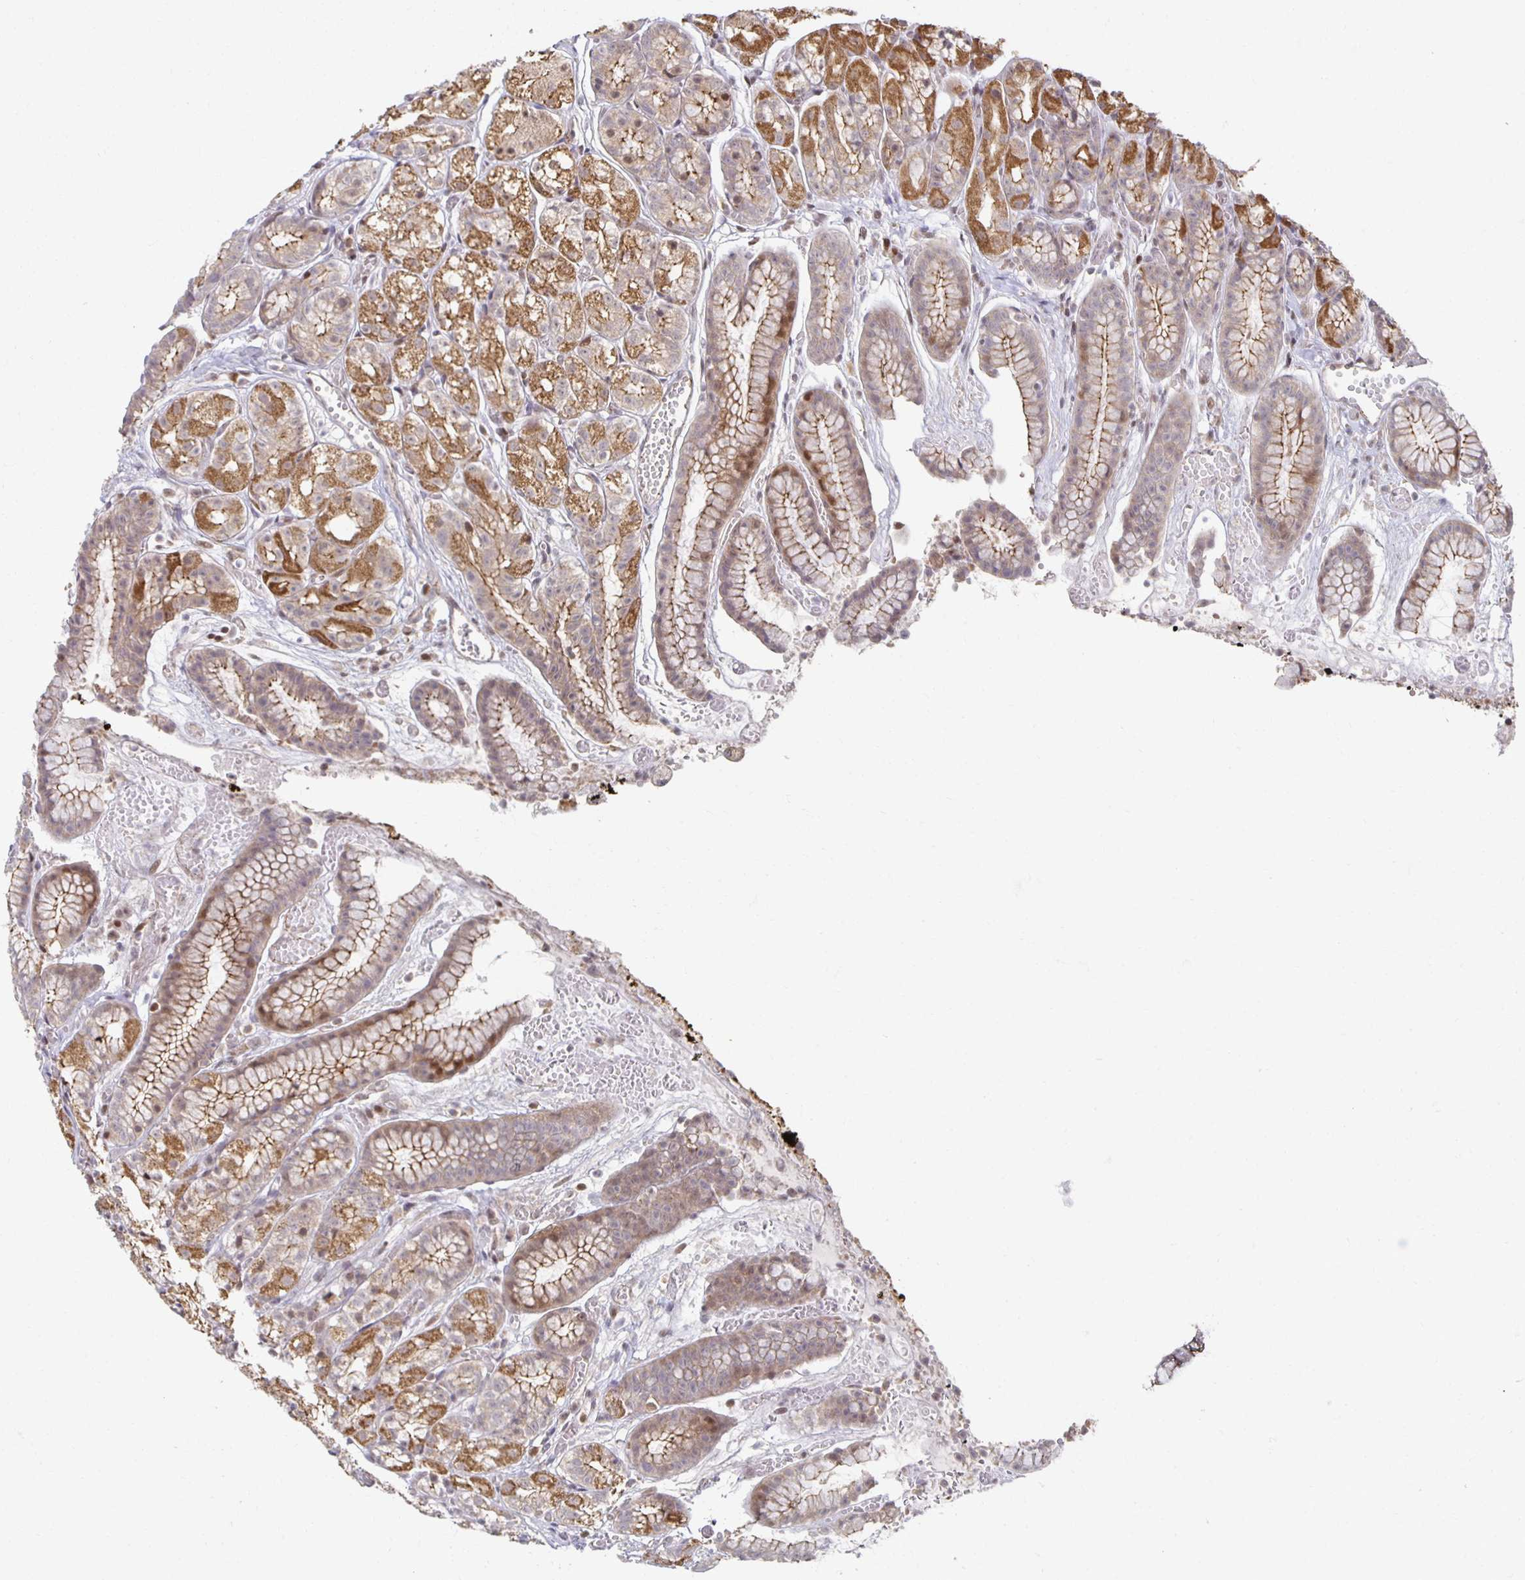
{"staining": {"intensity": "moderate", "quantity": ">75%", "location": "cytoplasmic/membranous,nuclear"}, "tissue": "stomach", "cell_type": "Glandular cells", "image_type": "normal", "snomed": [{"axis": "morphology", "description": "Normal tissue, NOS"}, {"axis": "topography", "description": "Smooth muscle"}, {"axis": "topography", "description": "Stomach"}], "caption": "This is a micrograph of immunohistochemistry (IHC) staining of normal stomach, which shows moderate staining in the cytoplasmic/membranous,nuclear of glandular cells.", "gene": "HCFC1R1", "patient": {"sex": "male", "age": 70}}